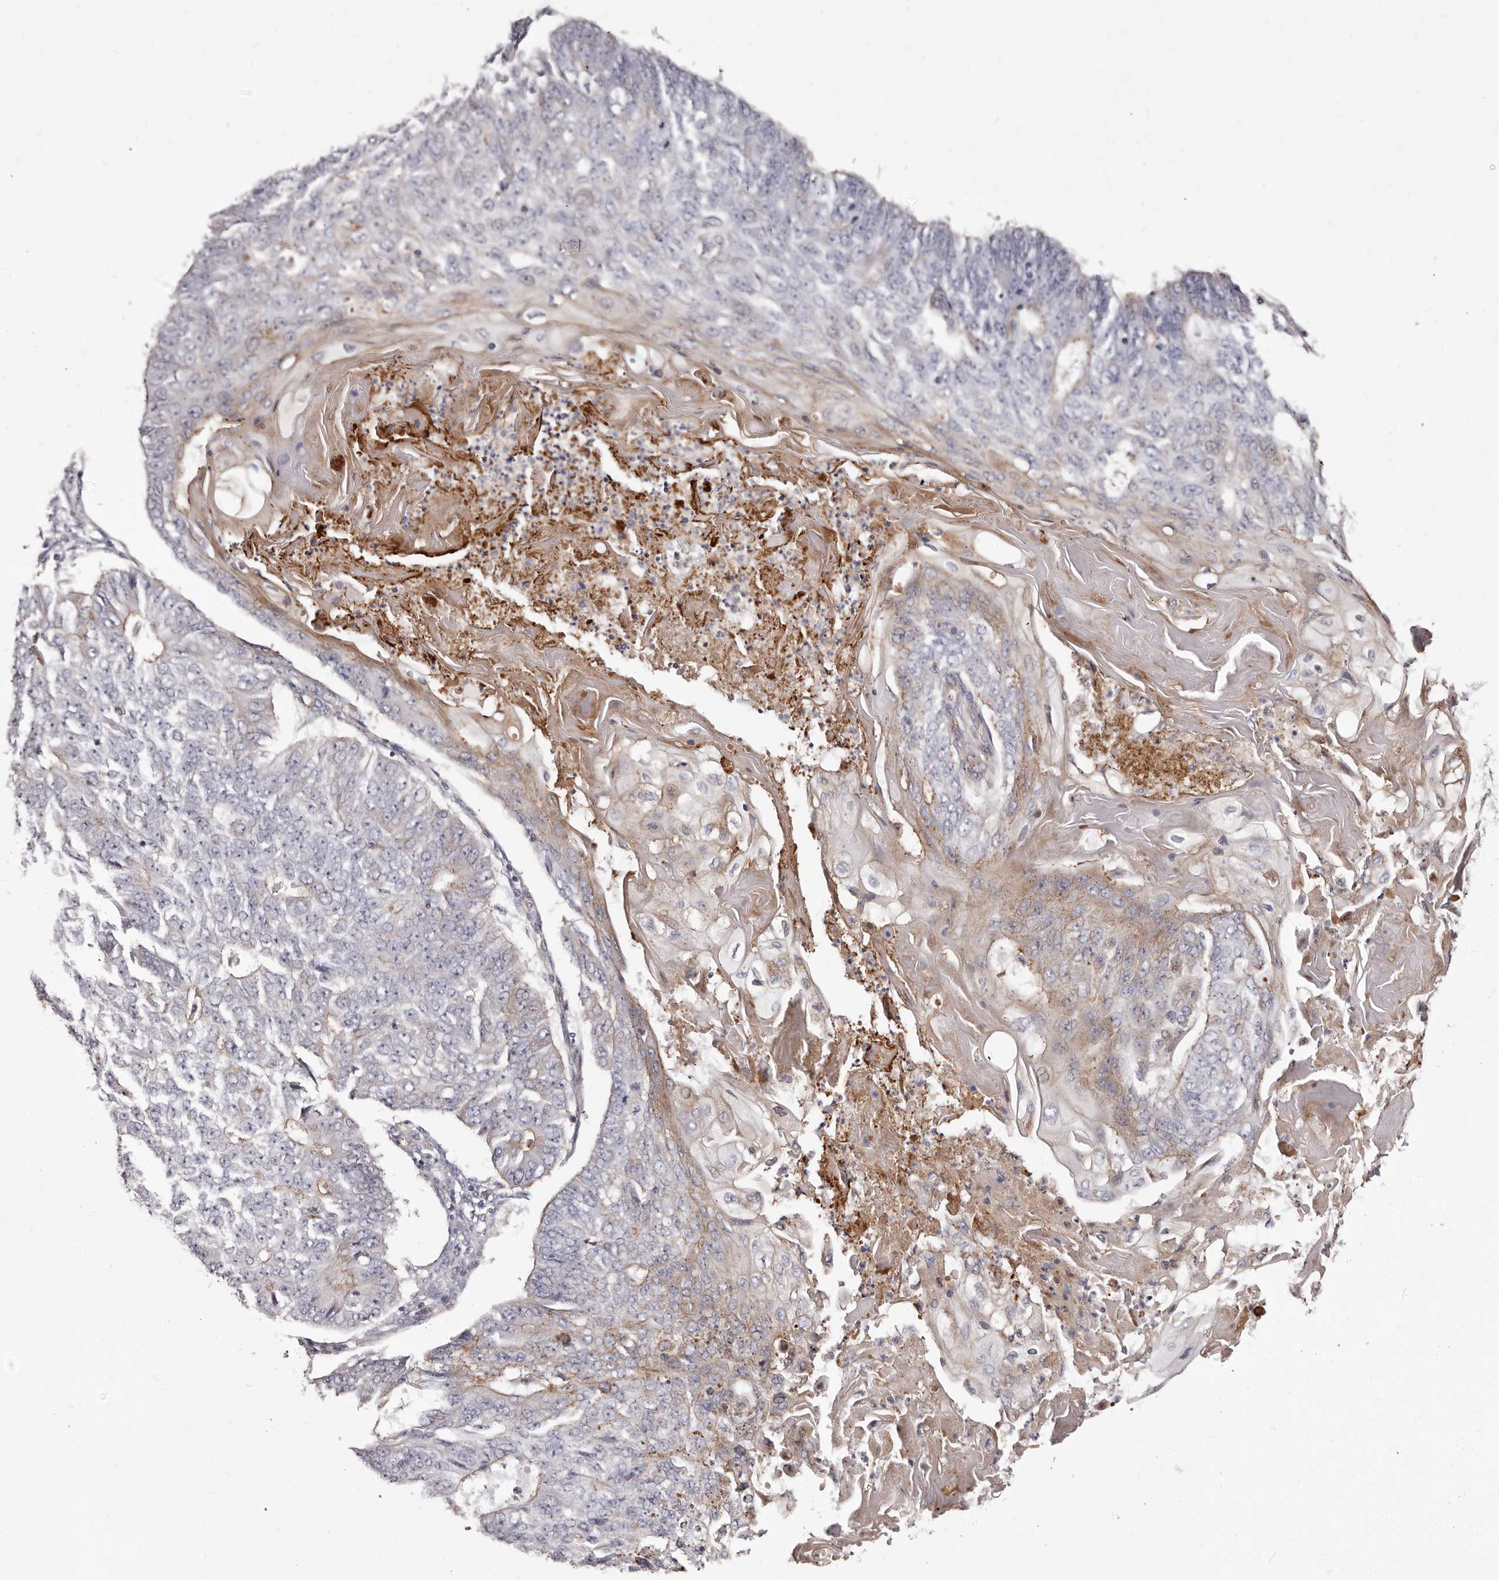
{"staining": {"intensity": "weak", "quantity": "<25%", "location": "cytoplasmic/membranous"}, "tissue": "endometrial cancer", "cell_type": "Tumor cells", "image_type": "cancer", "snomed": [{"axis": "morphology", "description": "Adenocarcinoma, NOS"}, {"axis": "topography", "description": "Endometrium"}], "caption": "Endometrial cancer was stained to show a protein in brown. There is no significant positivity in tumor cells.", "gene": "PEG10", "patient": {"sex": "female", "age": 32}}